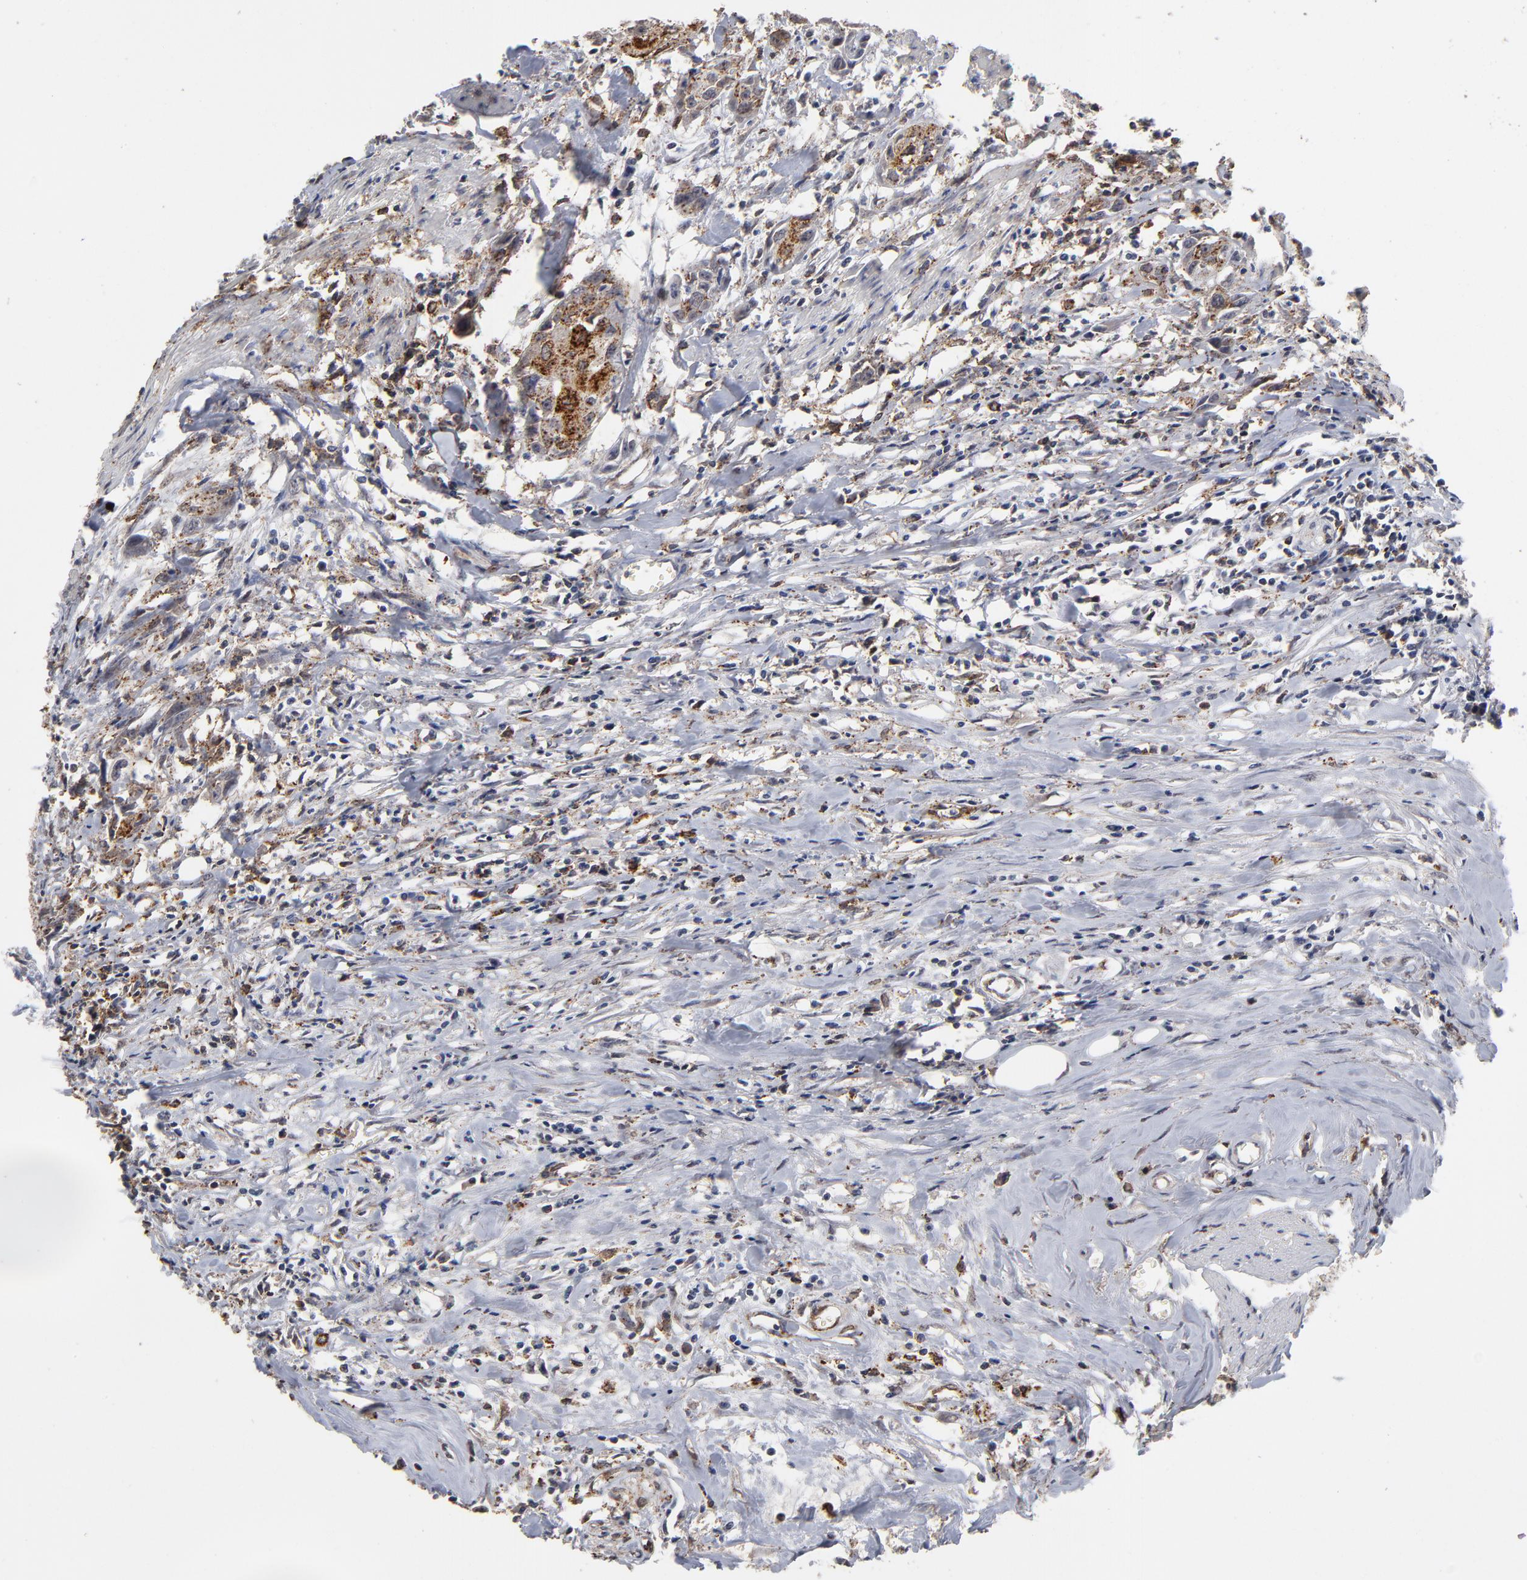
{"staining": {"intensity": "strong", "quantity": ">75%", "location": "cytoplasmic/membranous"}, "tissue": "urothelial cancer", "cell_type": "Tumor cells", "image_type": "cancer", "snomed": [{"axis": "morphology", "description": "Urothelial carcinoma, High grade"}, {"axis": "topography", "description": "Urinary bladder"}], "caption": "The image shows a brown stain indicating the presence of a protein in the cytoplasmic/membranous of tumor cells in urothelial cancer.", "gene": "ASB8", "patient": {"sex": "male", "age": 54}}